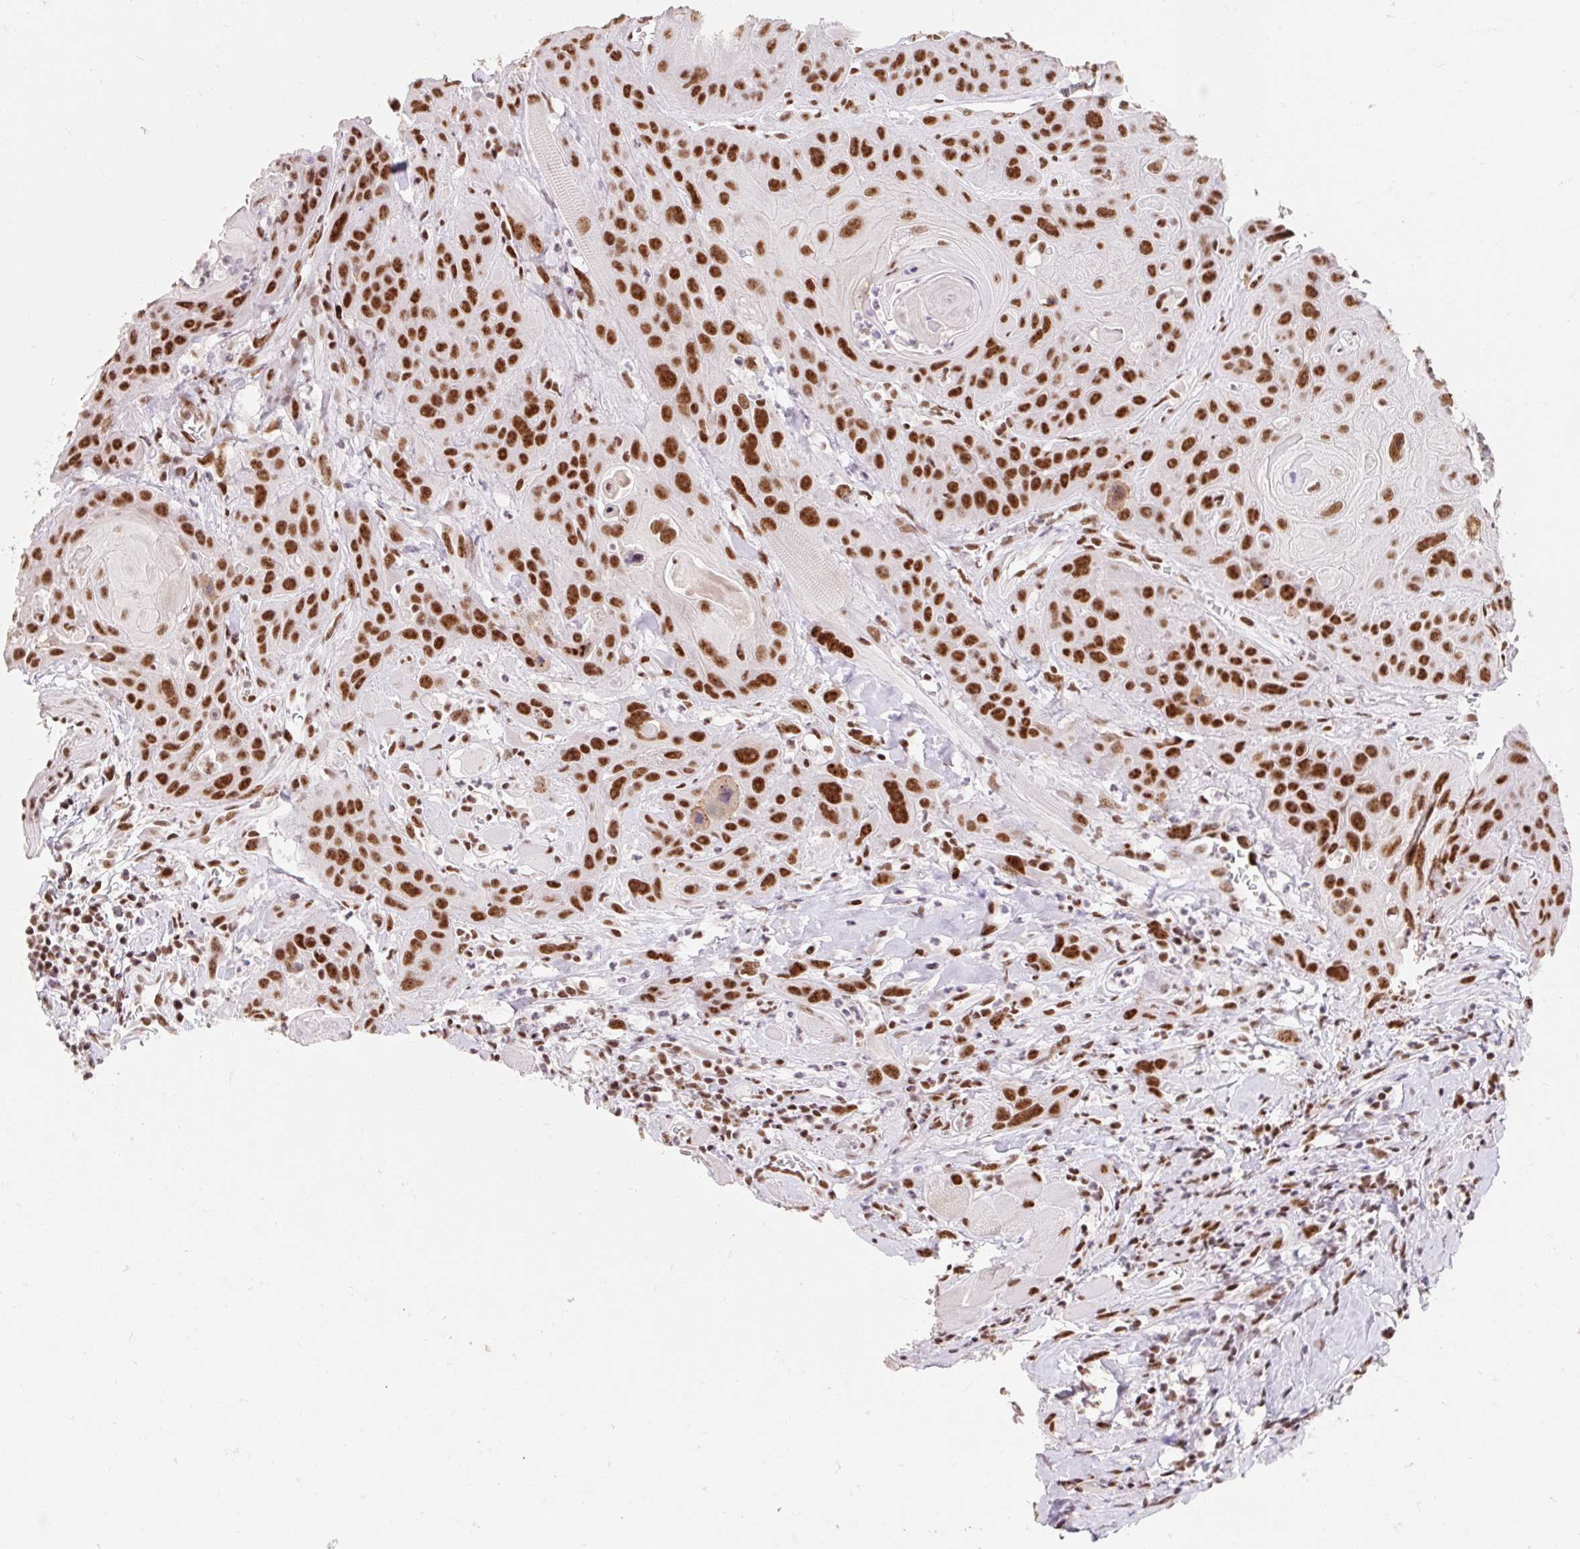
{"staining": {"intensity": "strong", "quantity": ">75%", "location": "nuclear"}, "tissue": "head and neck cancer", "cell_type": "Tumor cells", "image_type": "cancer", "snomed": [{"axis": "morphology", "description": "Squamous cell carcinoma, NOS"}, {"axis": "topography", "description": "Head-Neck"}], "caption": "High-power microscopy captured an immunohistochemistry (IHC) histopathology image of head and neck squamous cell carcinoma, revealing strong nuclear positivity in about >75% of tumor cells.", "gene": "SRSF10", "patient": {"sex": "female", "age": 59}}